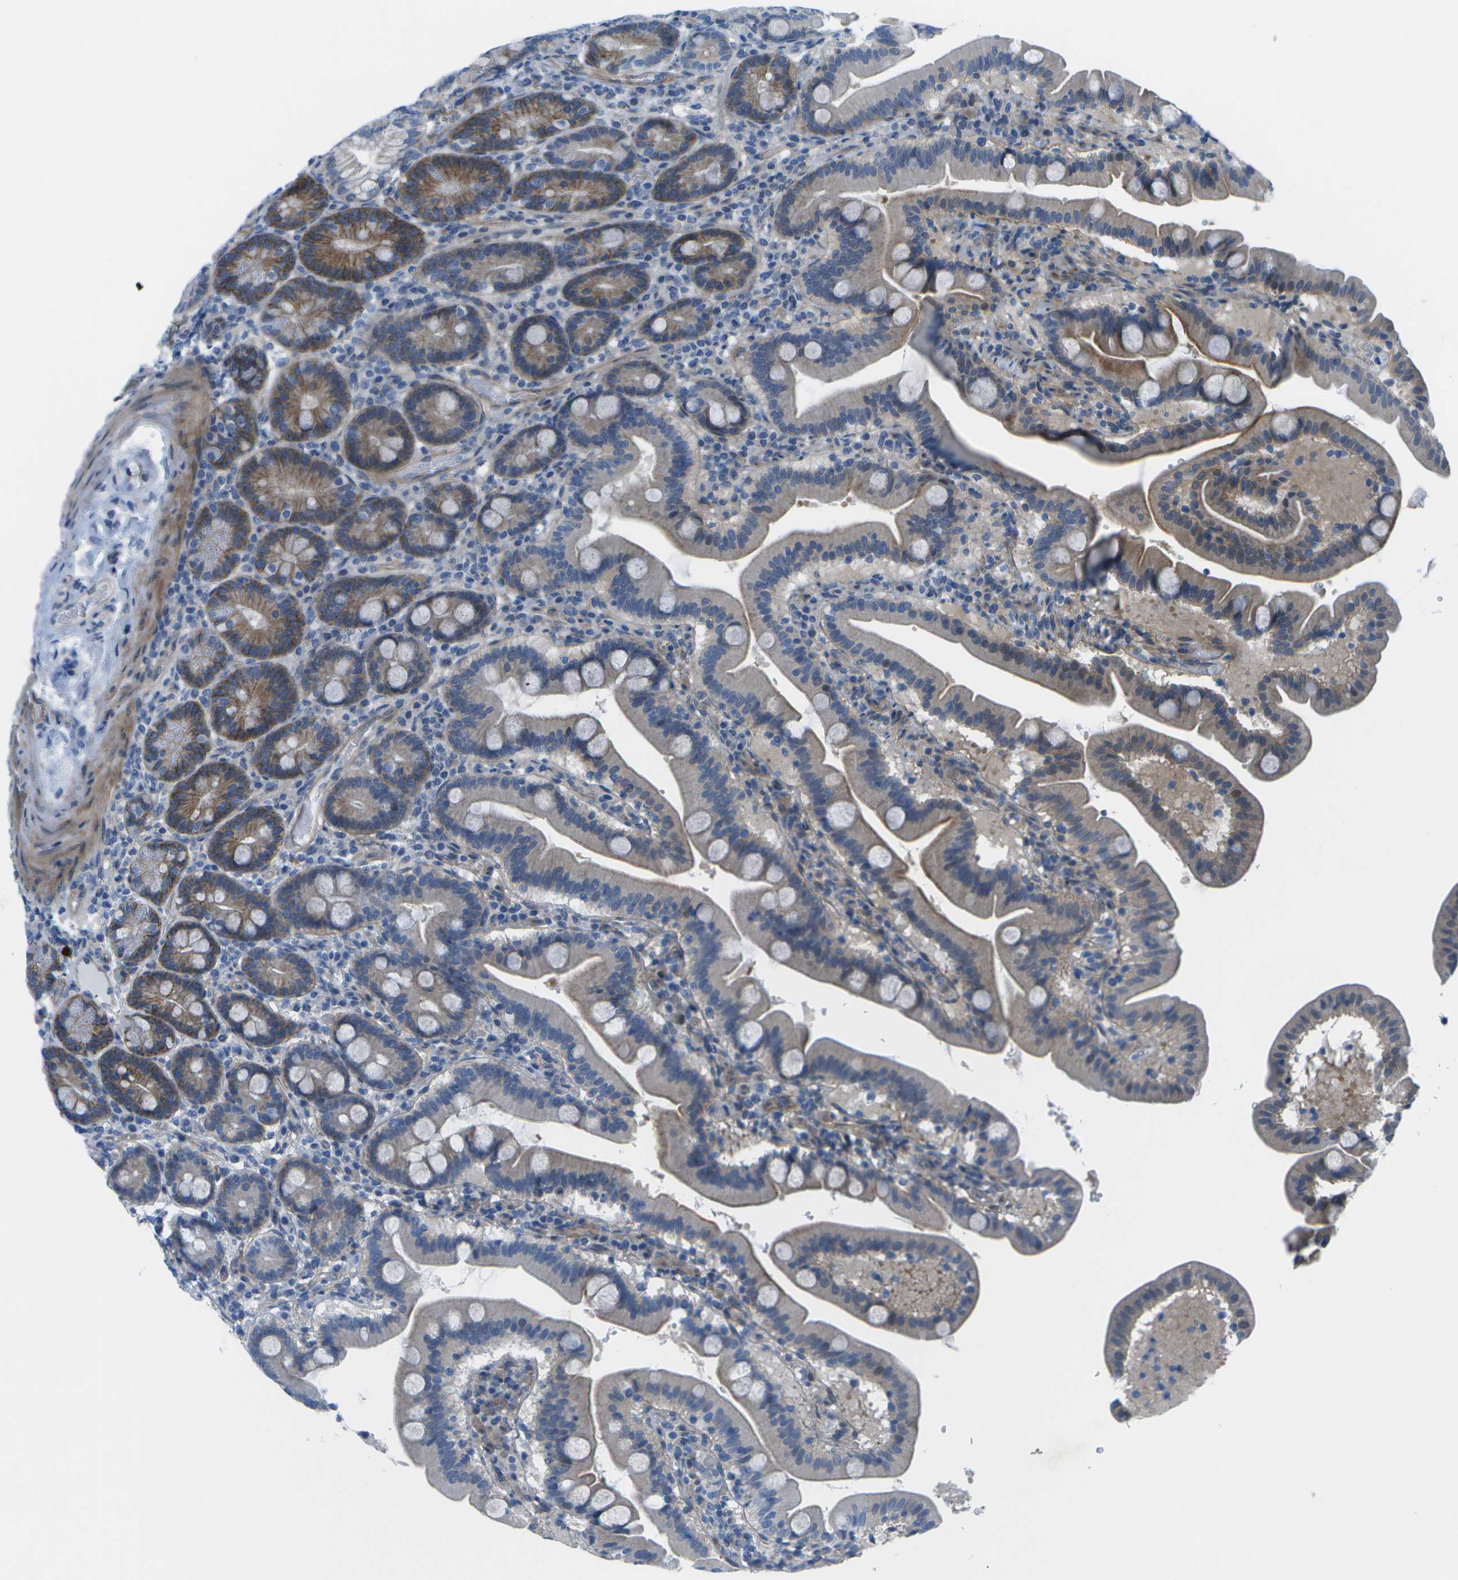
{"staining": {"intensity": "moderate", "quantity": "25%-75%", "location": "cytoplasmic/membranous"}, "tissue": "duodenum", "cell_type": "Glandular cells", "image_type": "normal", "snomed": [{"axis": "morphology", "description": "Normal tissue, NOS"}, {"axis": "topography", "description": "Duodenum"}], "caption": "Duodenum was stained to show a protein in brown. There is medium levels of moderate cytoplasmic/membranous staining in approximately 25%-75% of glandular cells. (DAB (3,3'-diaminobenzidine) IHC, brown staining for protein, blue staining for nuclei).", "gene": "SORBS3", "patient": {"sex": "male", "age": 54}}